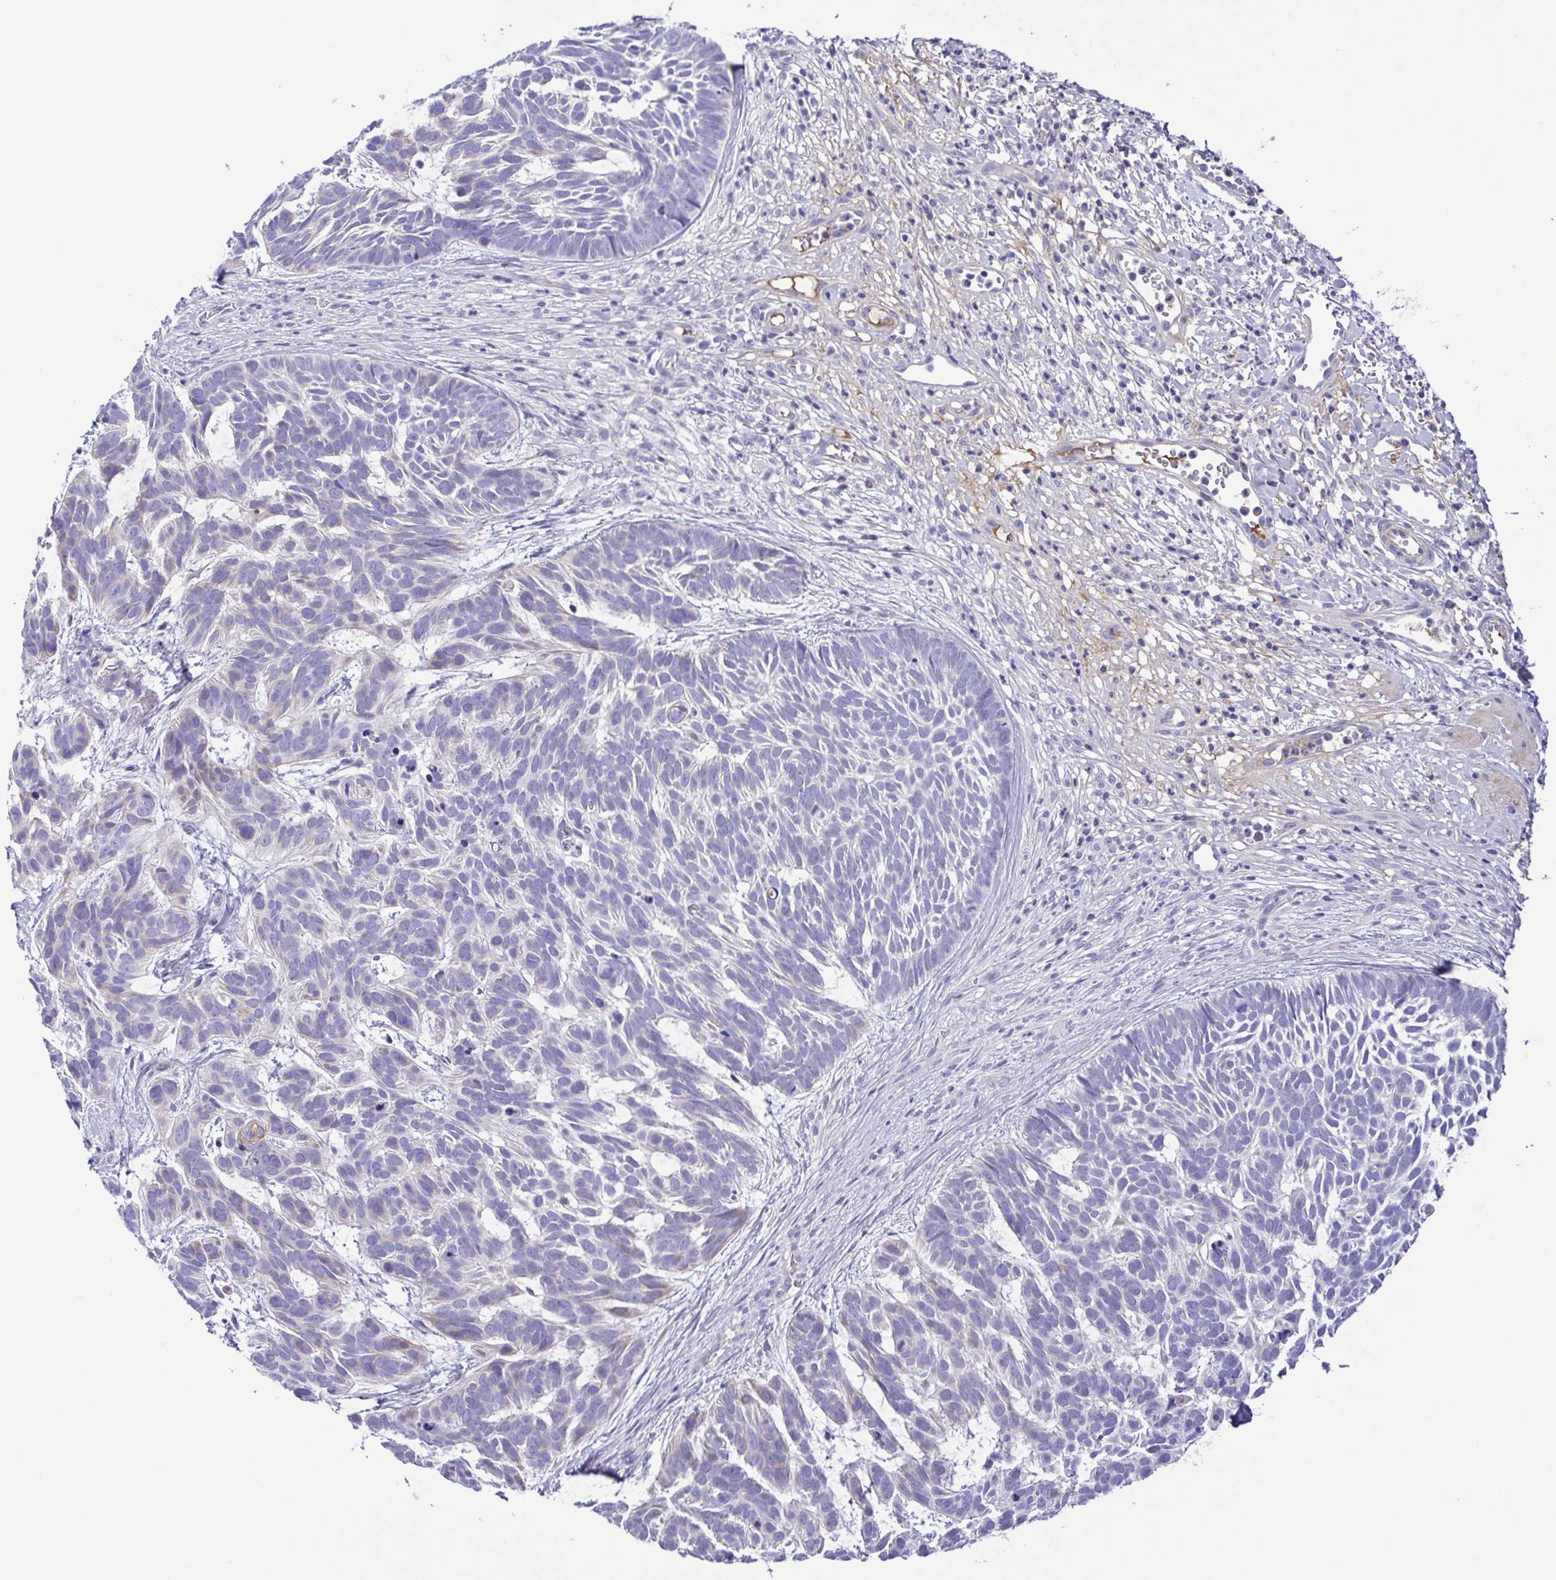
{"staining": {"intensity": "negative", "quantity": "none", "location": "none"}, "tissue": "skin cancer", "cell_type": "Tumor cells", "image_type": "cancer", "snomed": [{"axis": "morphology", "description": "Basal cell carcinoma"}, {"axis": "topography", "description": "Skin"}], "caption": "Human basal cell carcinoma (skin) stained for a protein using immunohistochemistry (IHC) exhibits no staining in tumor cells.", "gene": "GABBR2", "patient": {"sex": "male", "age": 78}}